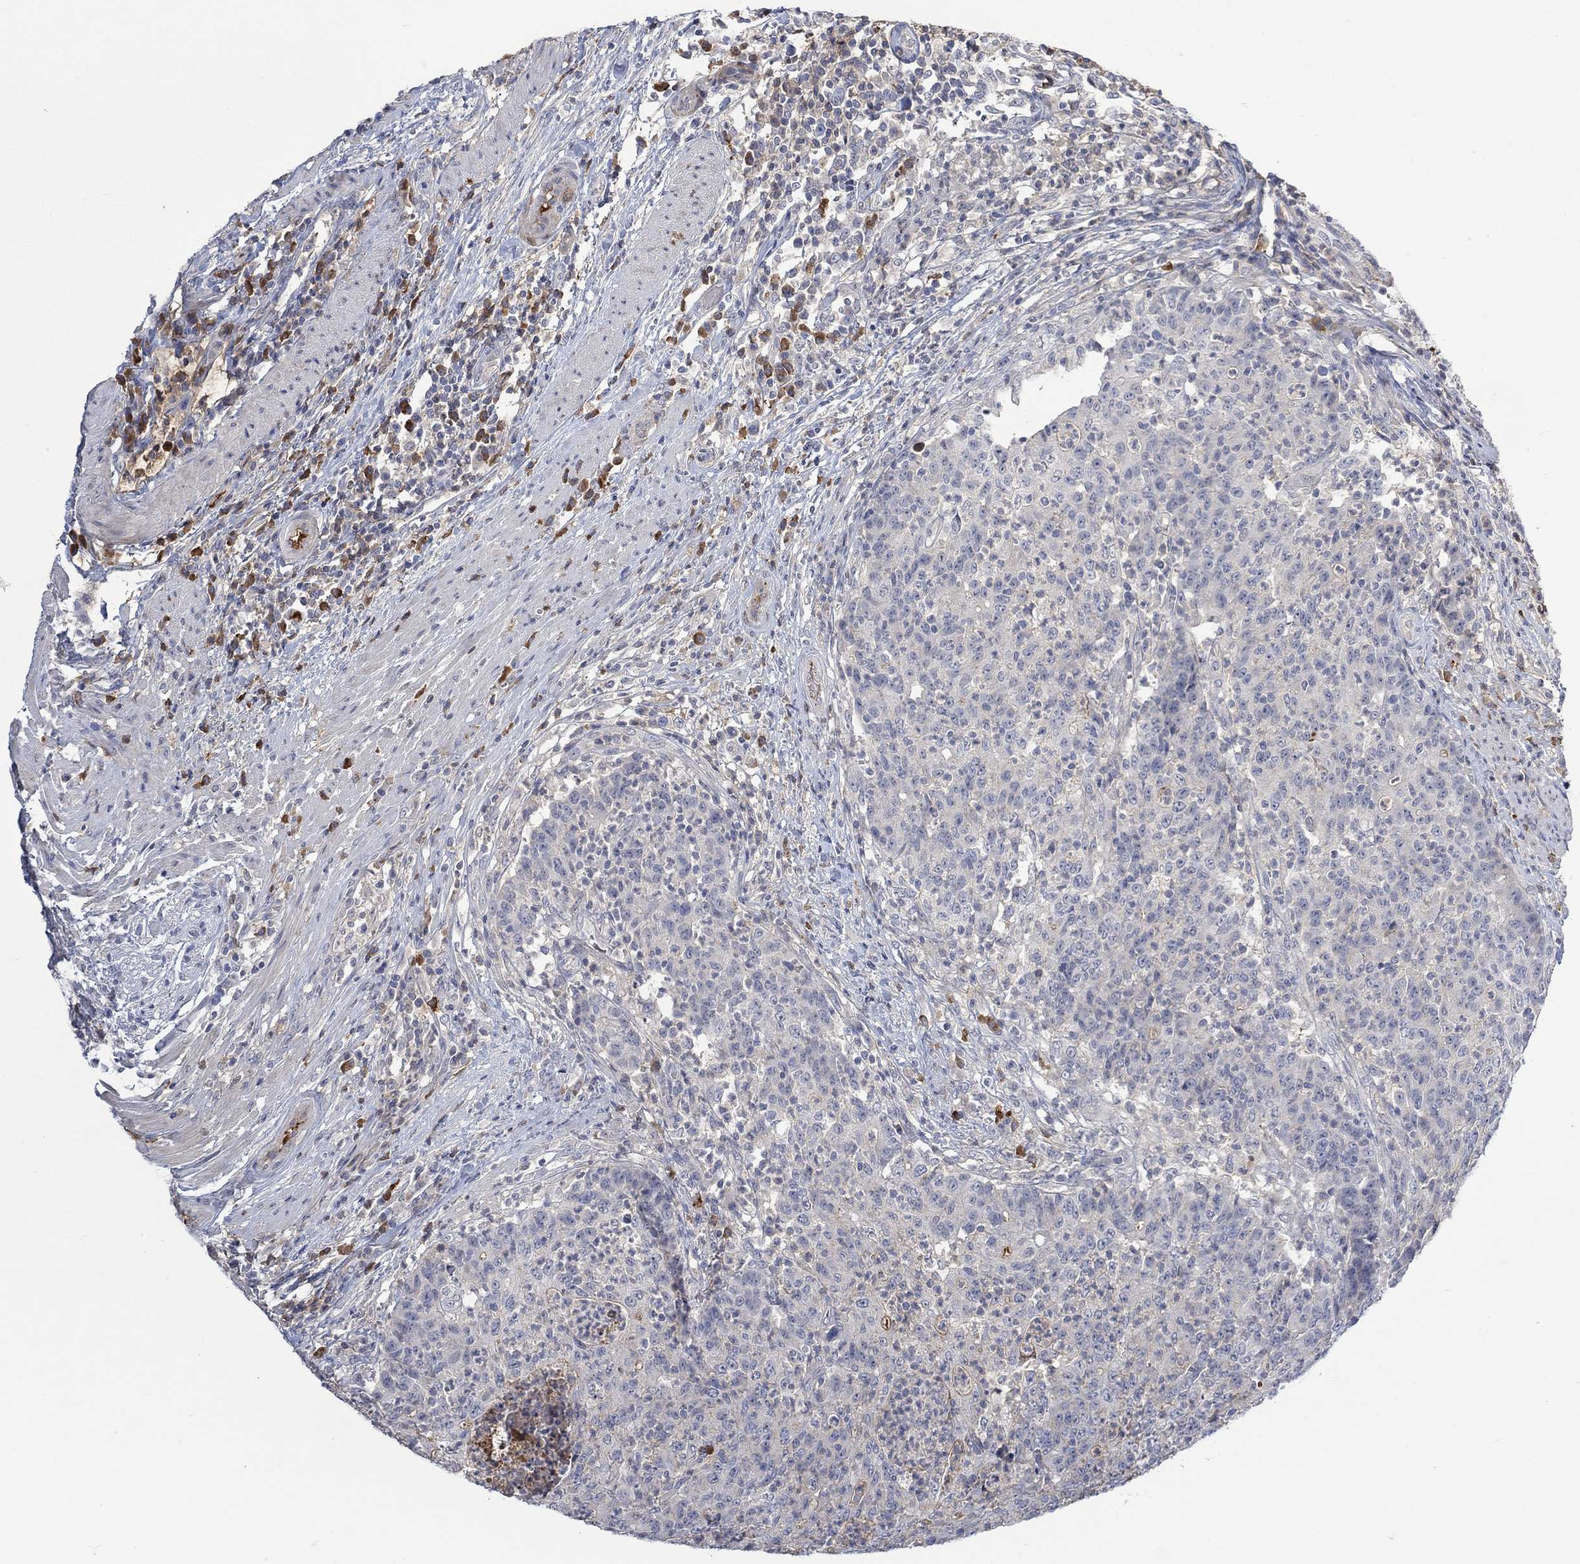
{"staining": {"intensity": "negative", "quantity": "none", "location": "none"}, "tissue": "colorectal cancer", "cell_type": "Tumor cells", "image_type": "cancer", "snomed": [{"axis": "morphology", "description": "Adenocarcinoma, NOS"}, {"axis": "topography", "description": "Colon"}], "caption": "Protein analysis of colorectal cancer (adenocarcinoma) reveals no significant staining in tumor cells.", "gene": "MSTN", "patient": {"sex": "male", "age": 70}}